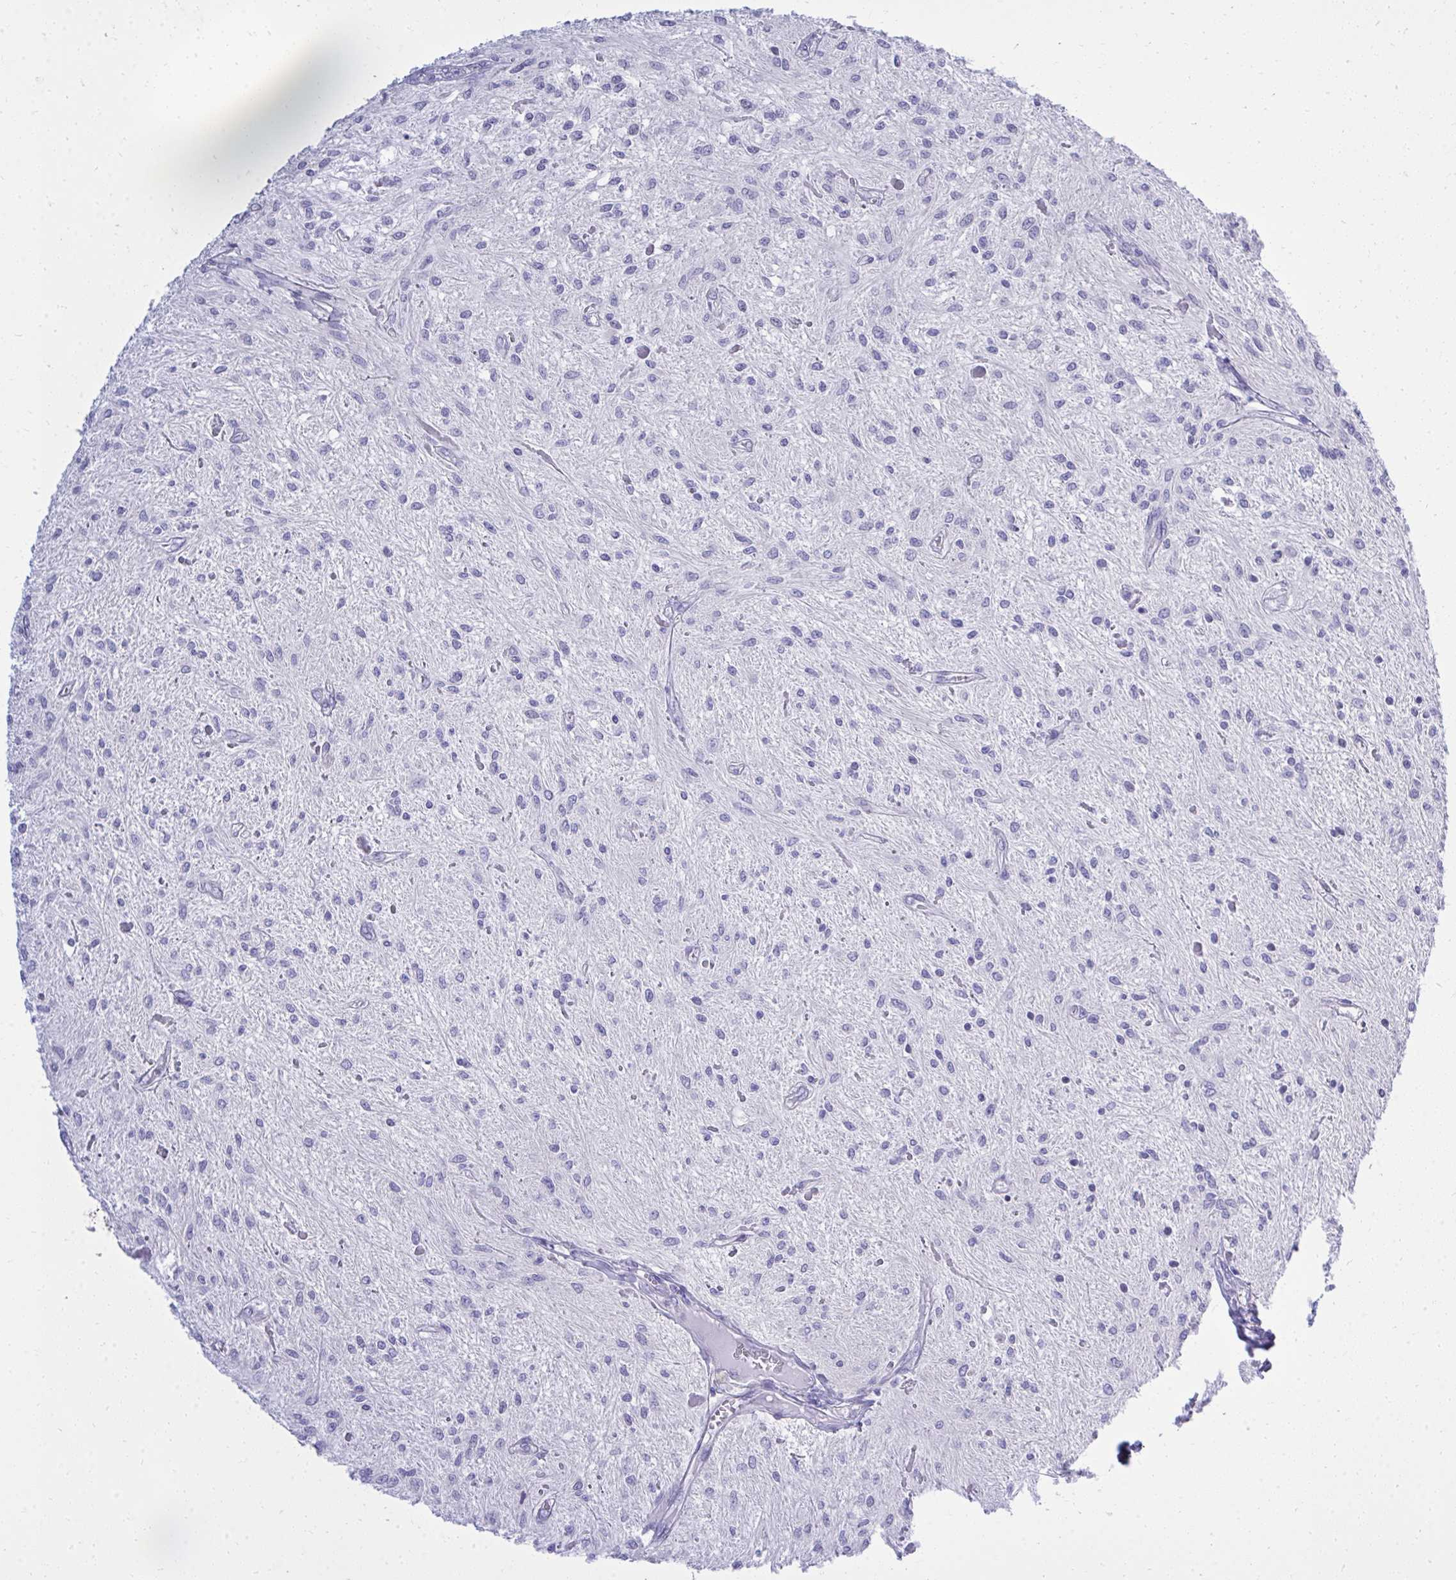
{"staining": {"intensity": "negative", "quantity": "none", "location": "none"}, "tissue": "glioma", "cell_type": "Tumor cells", "image_type": "cancer", "snomed": [{"axis": "morphology", "description": "Glioma, malignant, Low grade"}, {"axis": "topography", "description": "Cerebellum"}], "caption": "A histopathology image of glioma stained for a protein reveals no brown staining in tumor cells.", "gene": "PSD", "patient": {"sex": "female", "age": 14}}